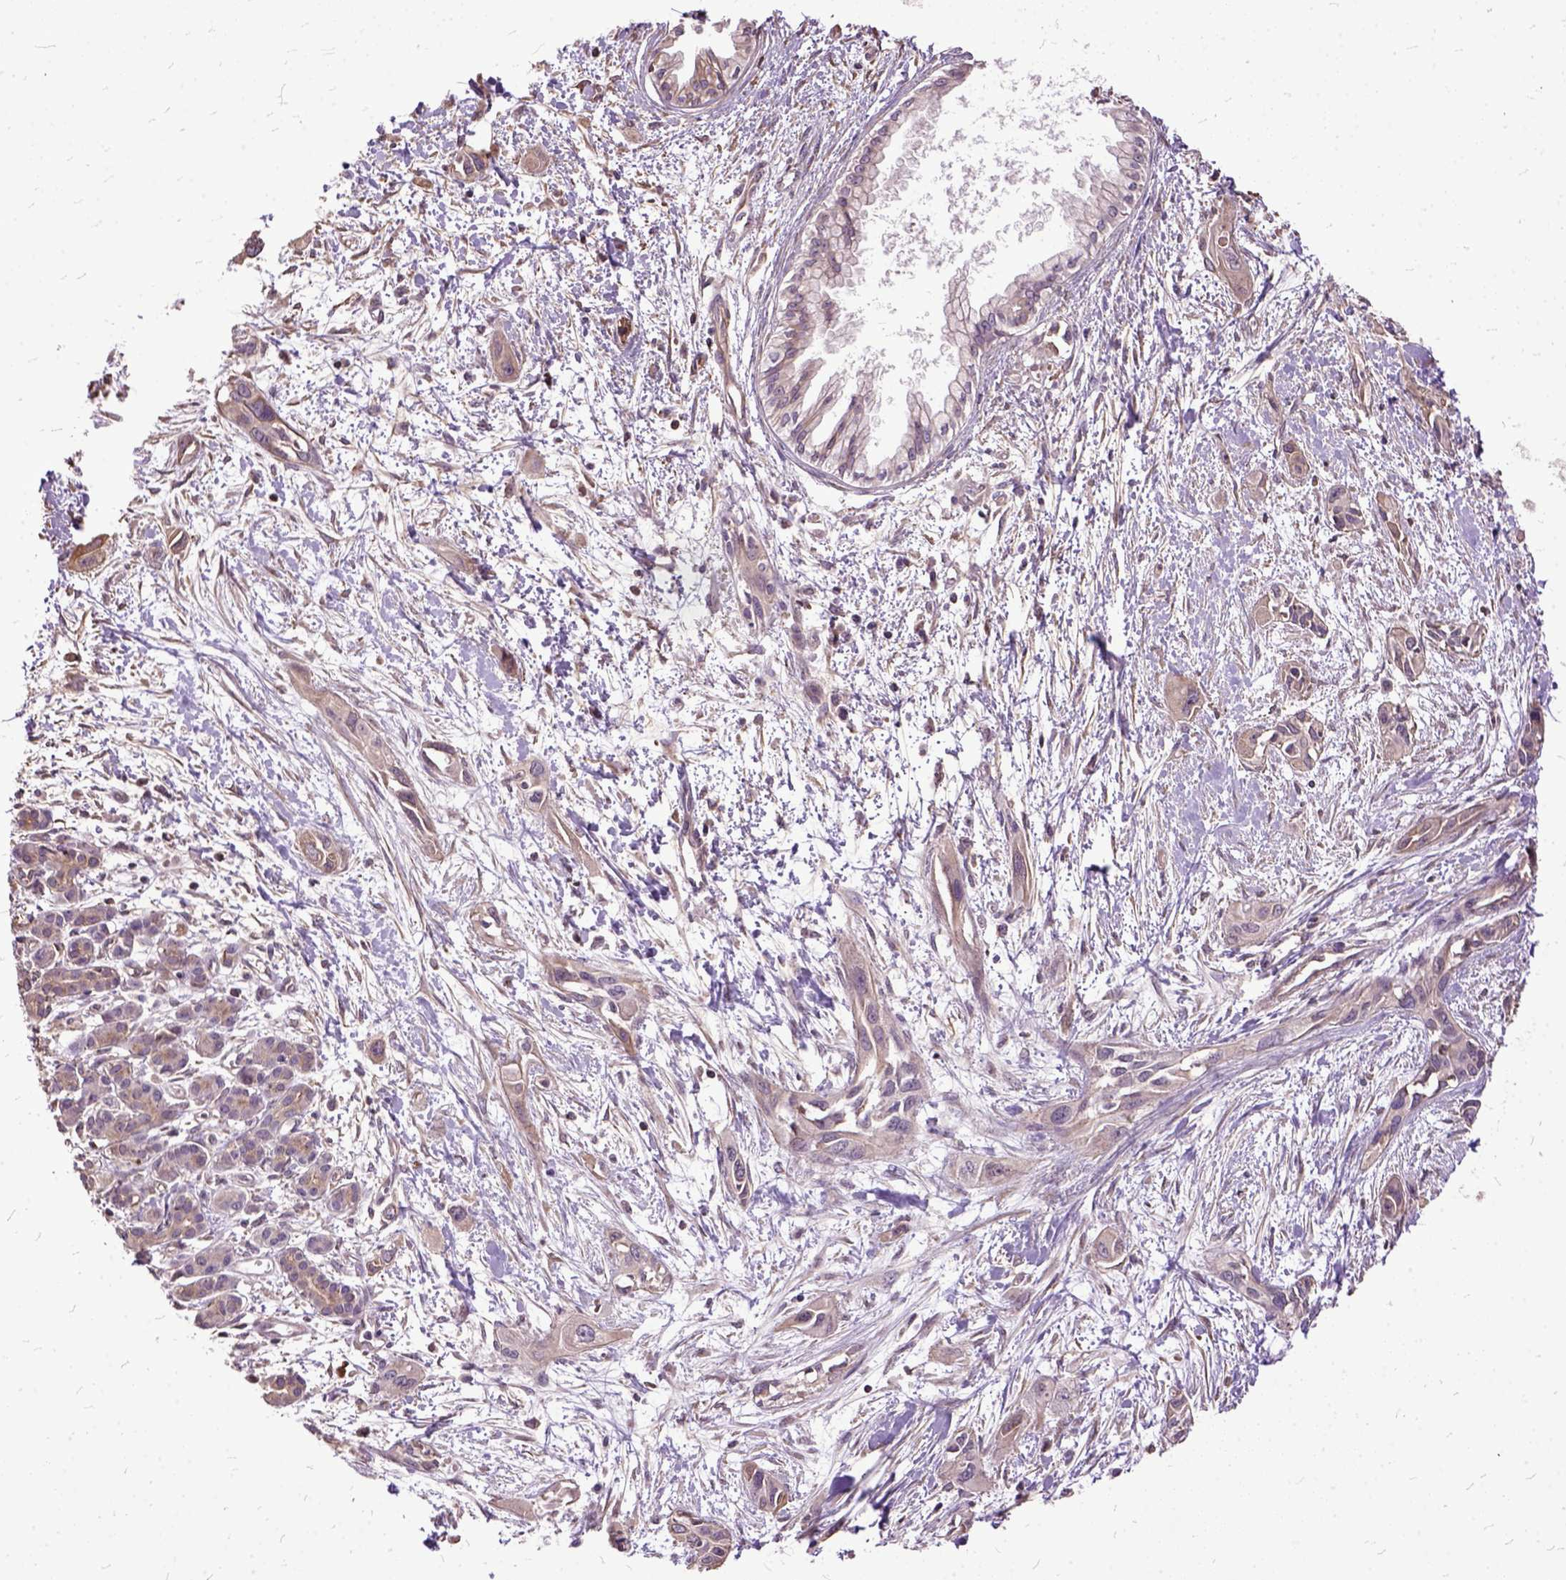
{"staining": {"intensity": "weak", "quantity": "25%-75%", "location": "cytoplasmic/membranous"}, "tissue": "pancreatic cancer", "cell_type": "Tumor cells", "image_type": "cancer", "snomed": [{"axis": "morphology", "description": "Adenocarcinoma, NOS"}, {"axis": "topography", "description": "Pancreas"}], "caption": "Pancreatic cancer (adenocarcinoma) stained with a brown dye reveals weak cytoplasmic/membranous positive staining in approximately 25%-75% of tumor cells.", "gene": "AREG", "patient": {"sex": "female", "age": 55}}